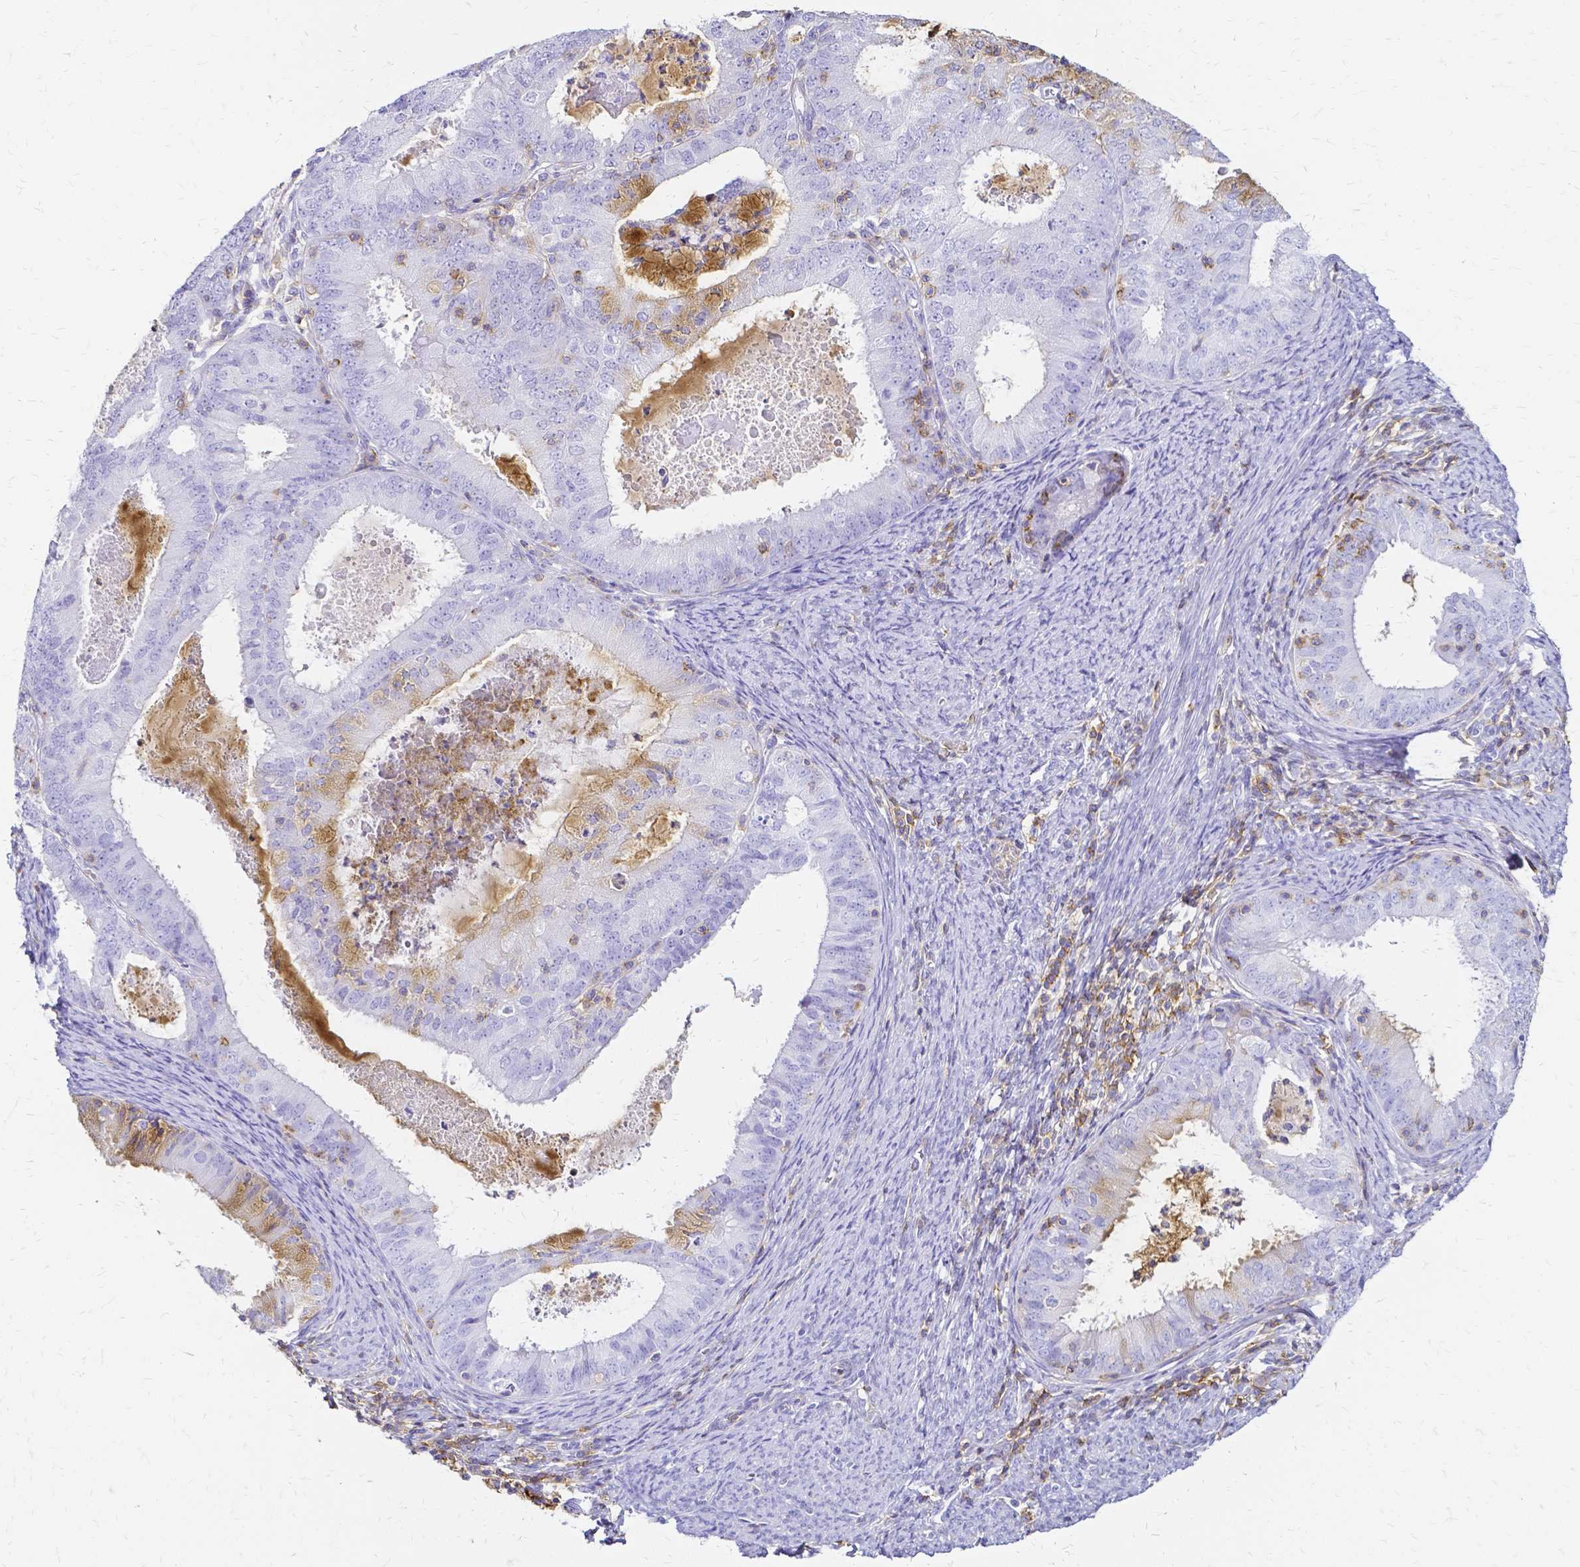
{"staining": {"intensity": "moderate", "quantity": "<25%", "location": "cytoplasmic/membranous"}, "tissue": "endometrial cancer", "cell_type": "Tumor cells", "image_type": "cancer", "snomed": [{"axis": "morphology", "description": "Adenocarcinoma, NOS"}, {"axis": "topography", "description": "Endometrium"}], "caption": "Endometrial adenocarcinoma stained for a protein demonstrates moderate cytoplasmic/membranous positivity in tumor cells.", "gene": "HSPA12A", "patient": {"sex": "female", "age": 57}}